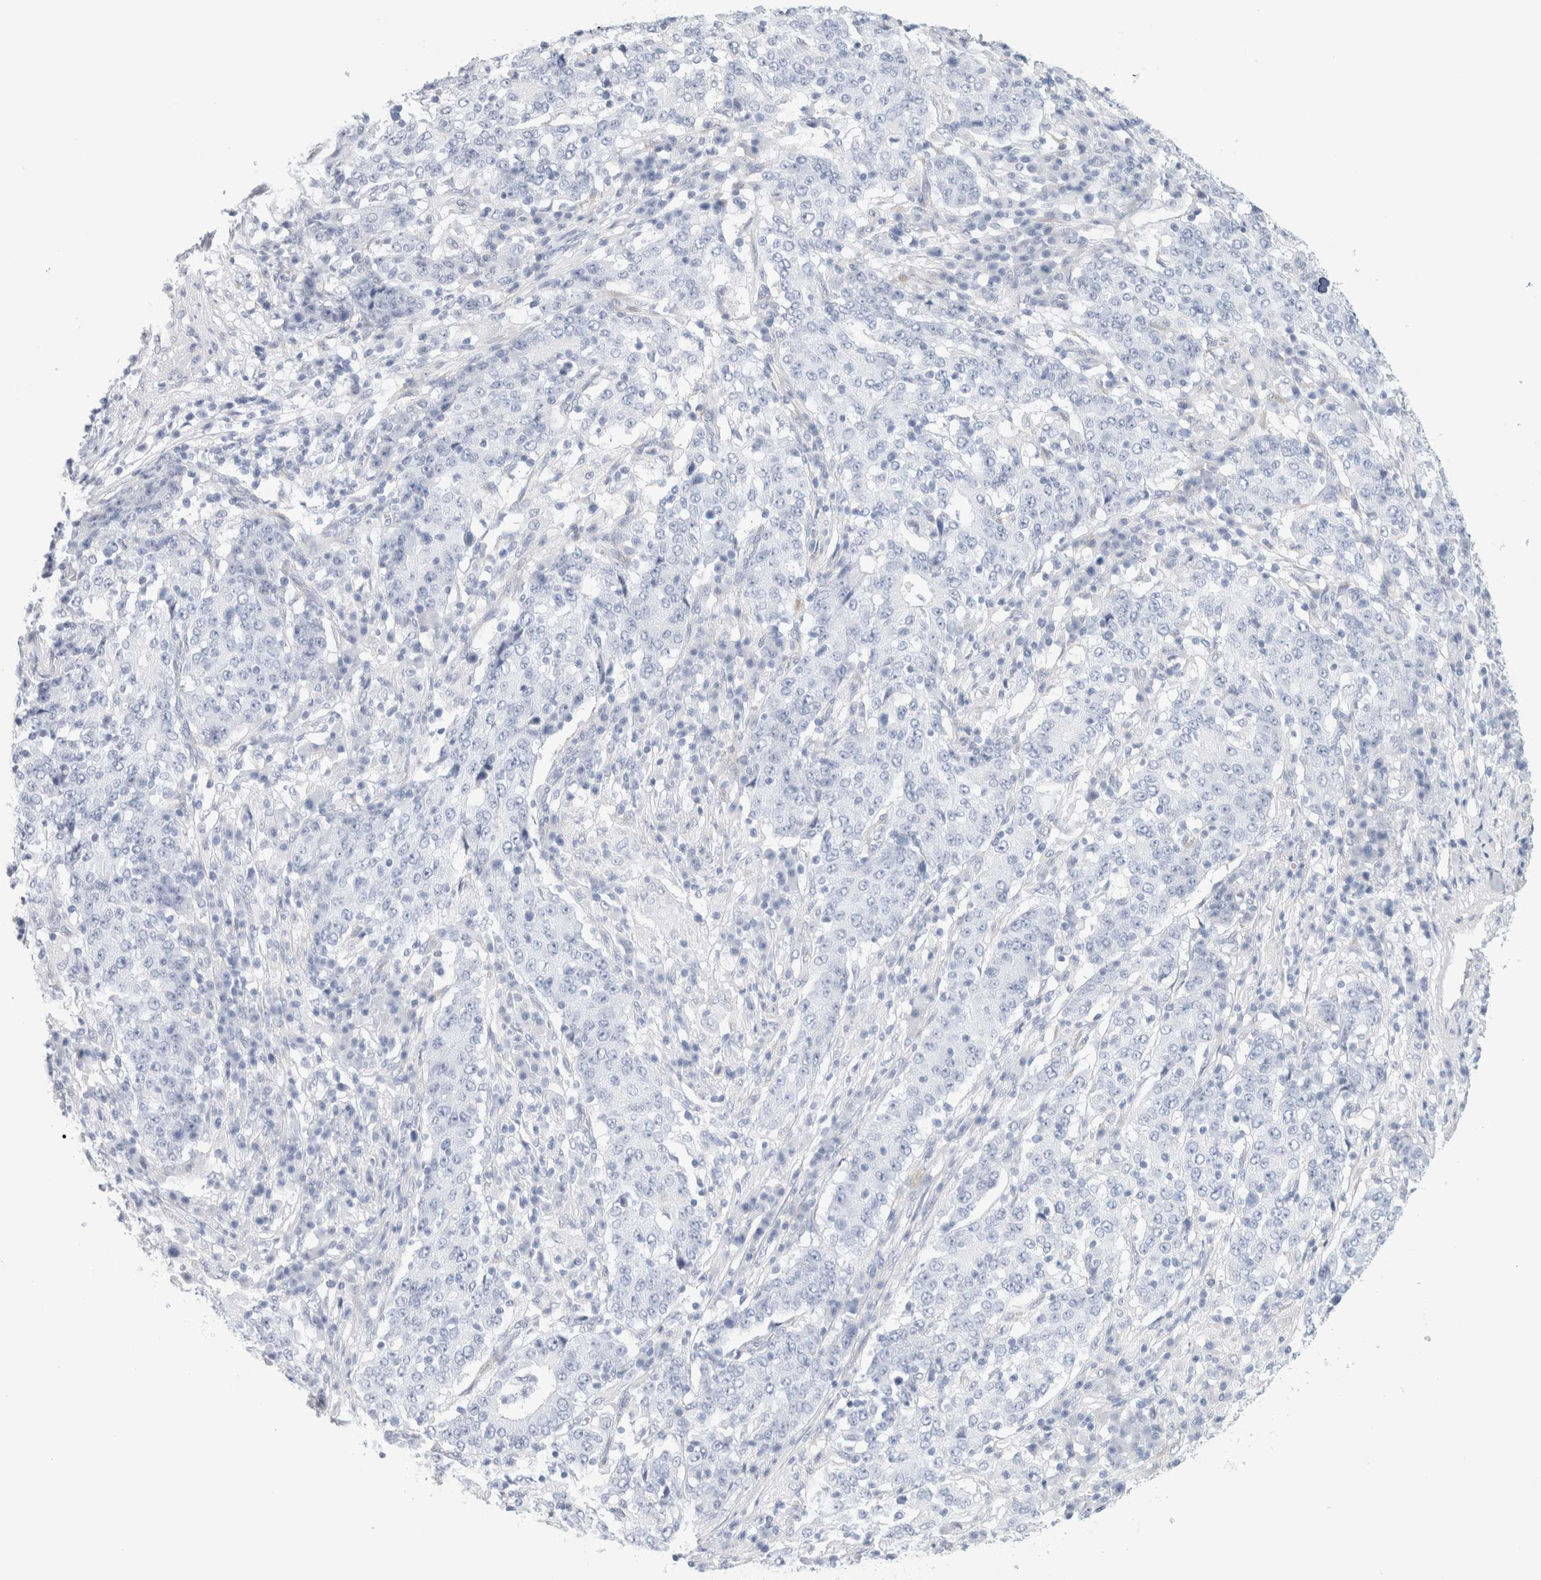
{"staining": {"intensity": "negative", "quantity": "none", "location": "none"}, "tissue": "stomach cancer", "cell_type": "Tumor cells", "image_type": "cancer", "snomed": [{"axis": "morphology", "description": "Adenocarcinoma, NOS"}, {"axis": "topography", "description": "Stomach"}], "caption": "This is a micrograph of immunohistochemistry staining of stomach adenocarcinoma, which shows no positivity in tumor cells.", "gene": "RTN4", "patient": {"sex": "male", "age": 59}}